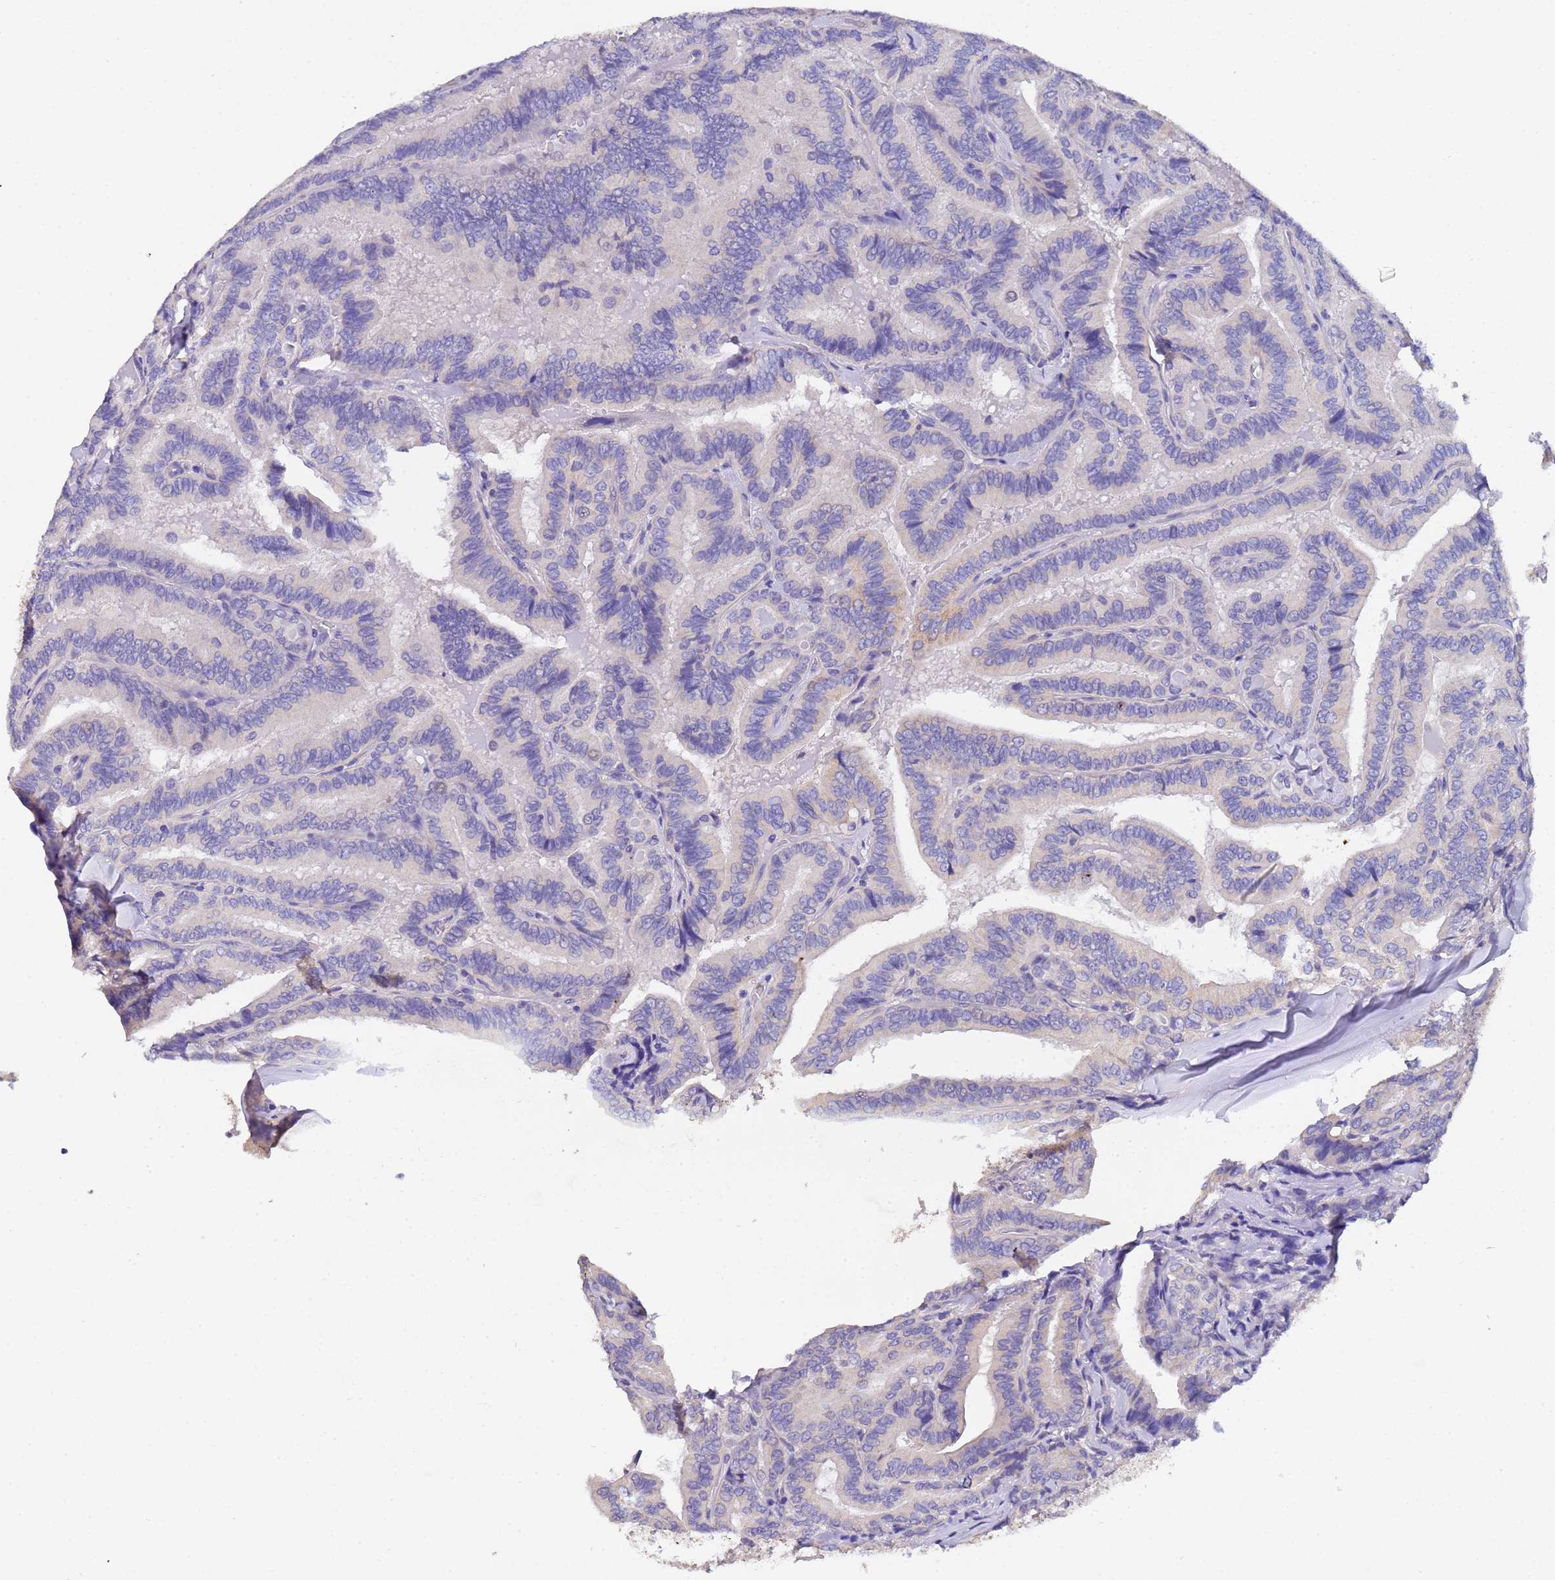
{"staining": {"intensity": "negative", "quantity": "none", "location": "none"}, "tissue": "thyroid cancer", "cell_type": "Tumor cells", "image_type": "cancer", "snomed": [{"axis": "morphology", "description": "Papillary adenocarcinoma, NOS"}, {"axis": "topography", "description": "Thyroid gland"}], "caption": "Immunohistochemistry image of neoplastic tissue: thyroid cancer stained with DAB demonstrates no significant protein positivity in tumor cells.", "gene": "SLC24A3", "patient": {"sex": "male", "age": 61}}